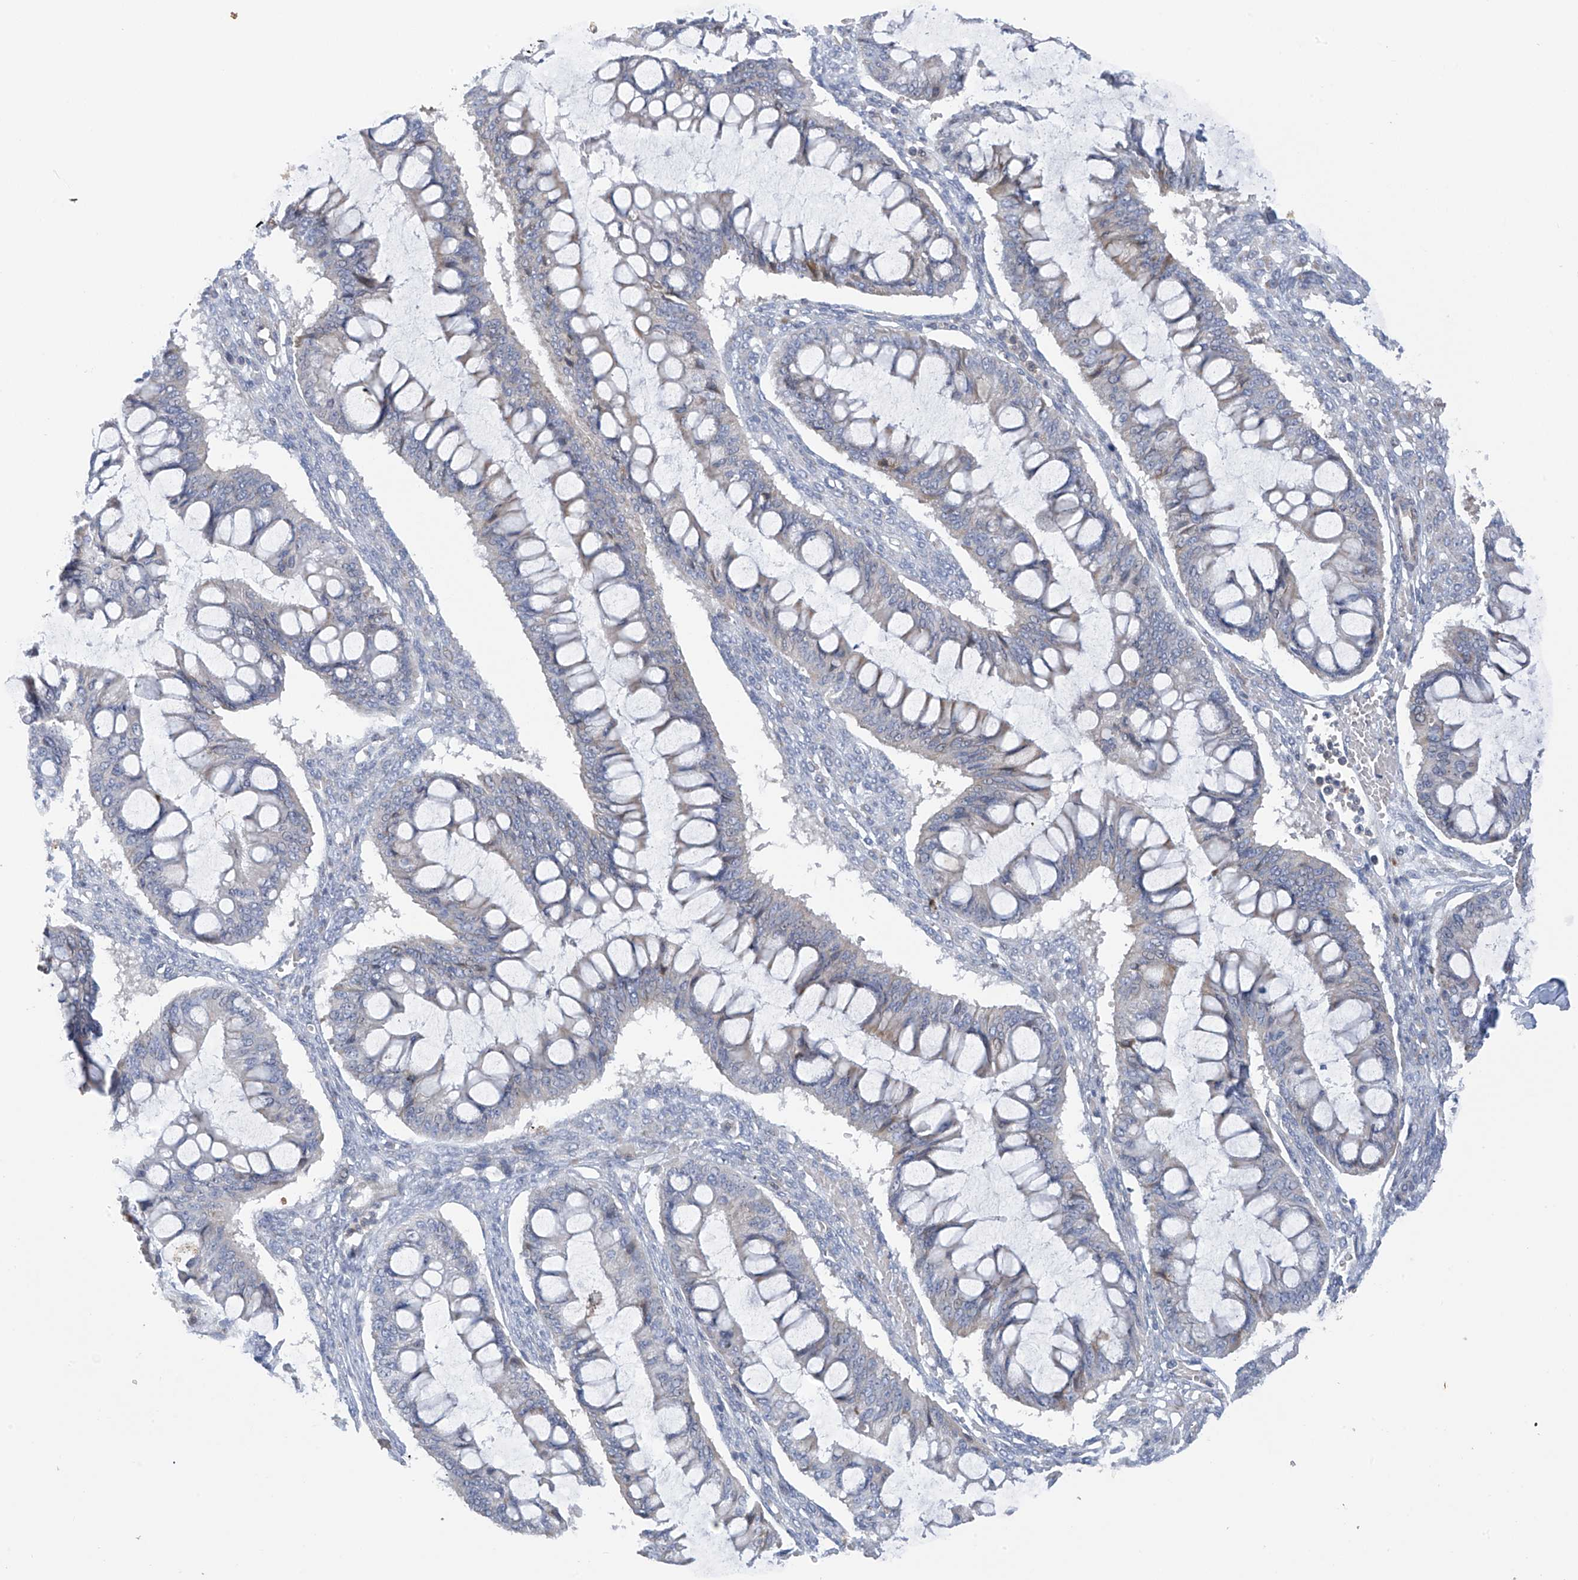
{"staining": {"intensity": "negative", "quantity": "none", "location": "none"}, "tissue": "ovarian cancer", "cell_type": "Tumor cells", "image_type": "cancer", "snomed": [{"axis": "morphology", "description": "Cystadenocarcinoma, mucinous, NOS"}, {"axis": "topography", "description": "Ovary"}], "caption": "Tumor cells are negative for protein expression in human ovarian cancer (mucinous cystadenocarcinoma). The staining is performed using DAB brown chromogen with nuclei counter-stained in using hematoxylin.", "gene": "SLCO4A1", "patient": {"sex": "female", "age": 73}}